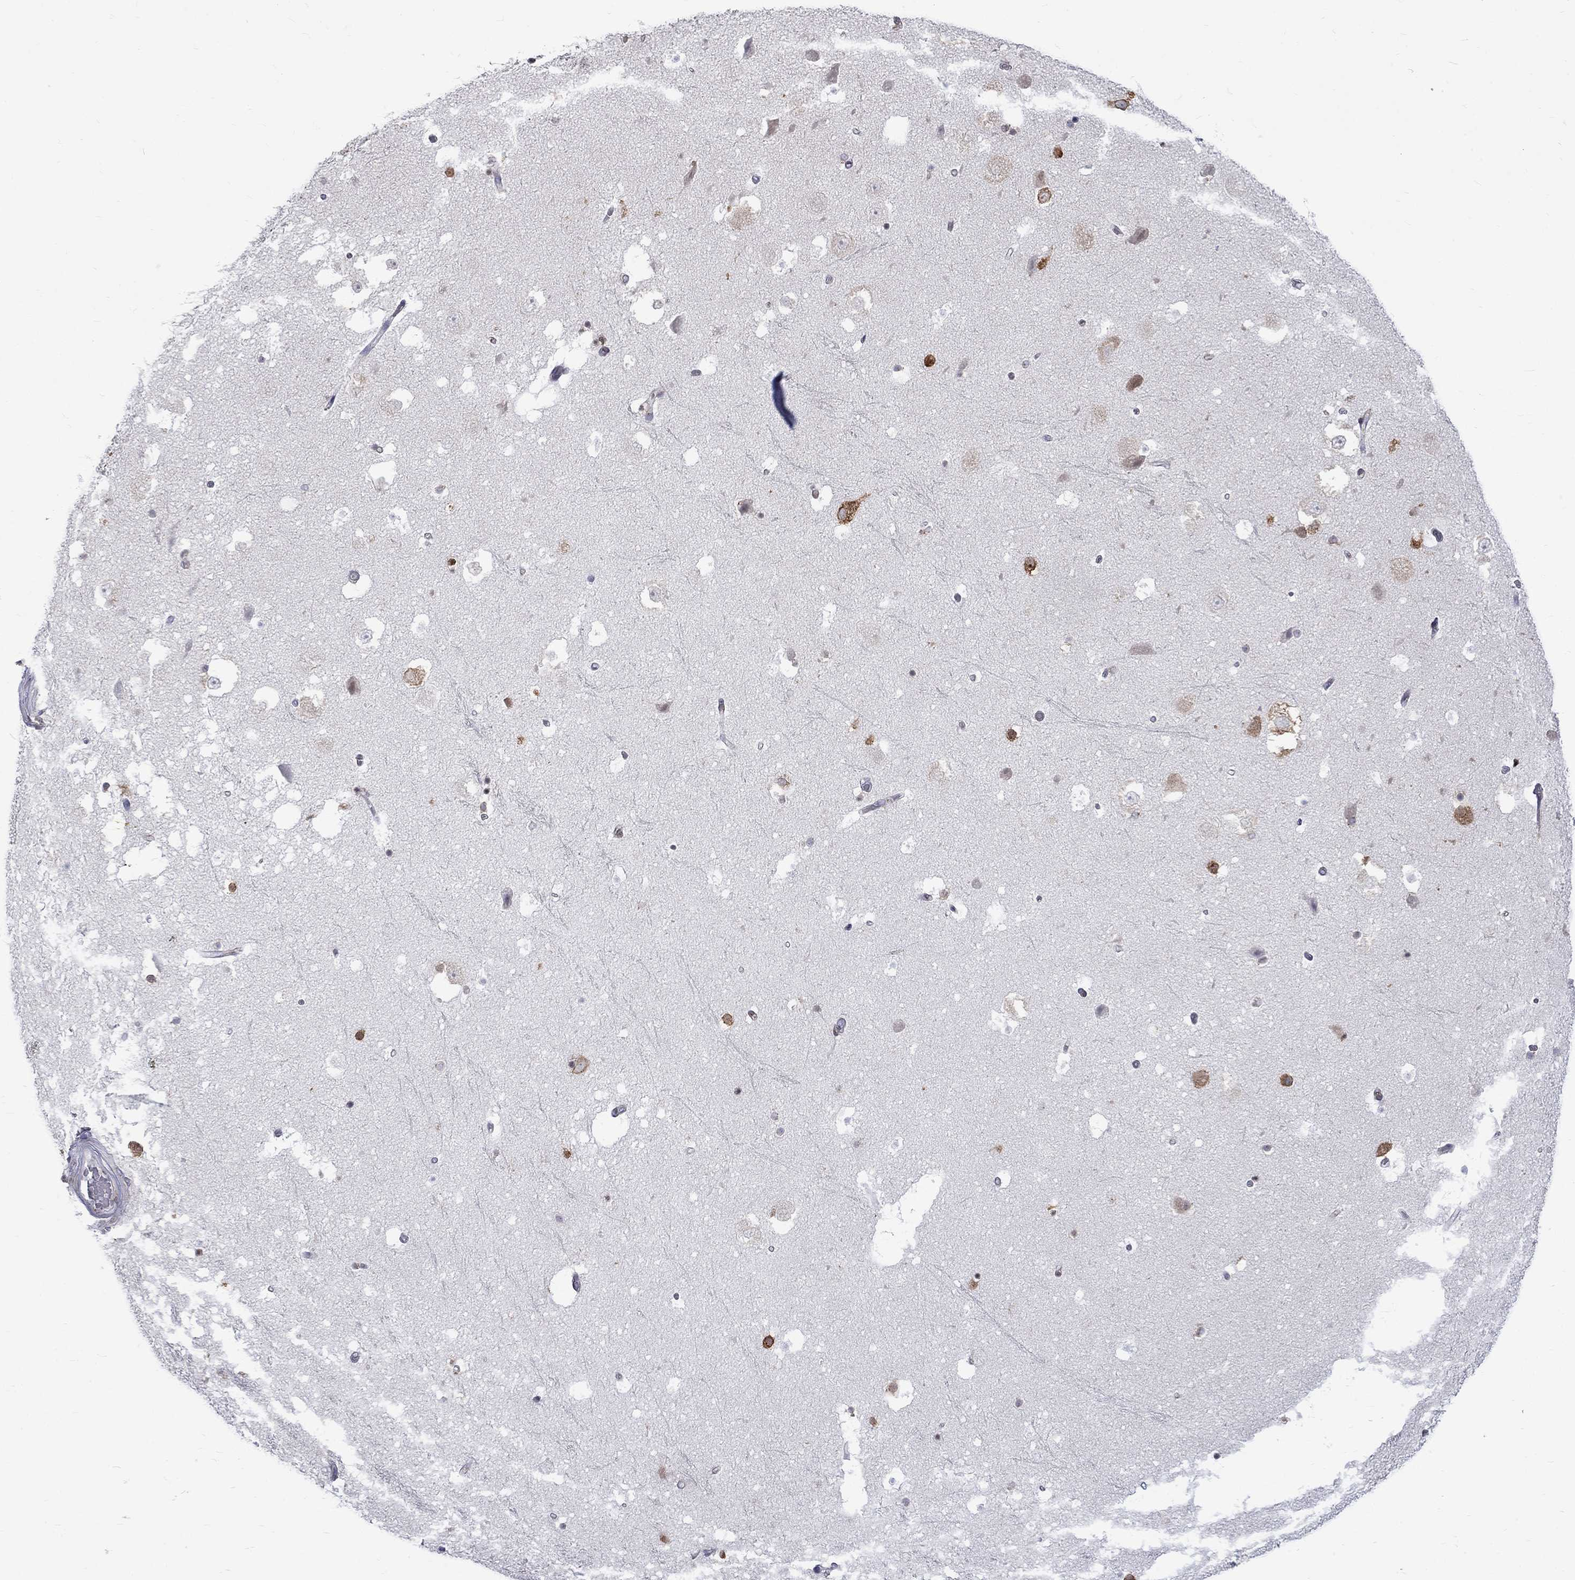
{"staining": {"intensity": "moderate", "quantity": "25%-75%", "location": "cytoplasmic/membranous"}, "tissue": "hippocampus", "cell_type": "Glial cells", "image_type": "normal", "snomed": [{"axis": "morphology", "description": "Normal tissue, NOS"}, {"axis": "topography", "description": "Hippocampus"}], "caption": "This photomicrograph reveals immunohistochemistry staining of unremarkable human hippocampus, with medium moderate cytoplasmic/membranous positivity in about 25%-75% of glial cells.", "gene": "PABPC4", "patient": {"sex": "male", "age": 51}}